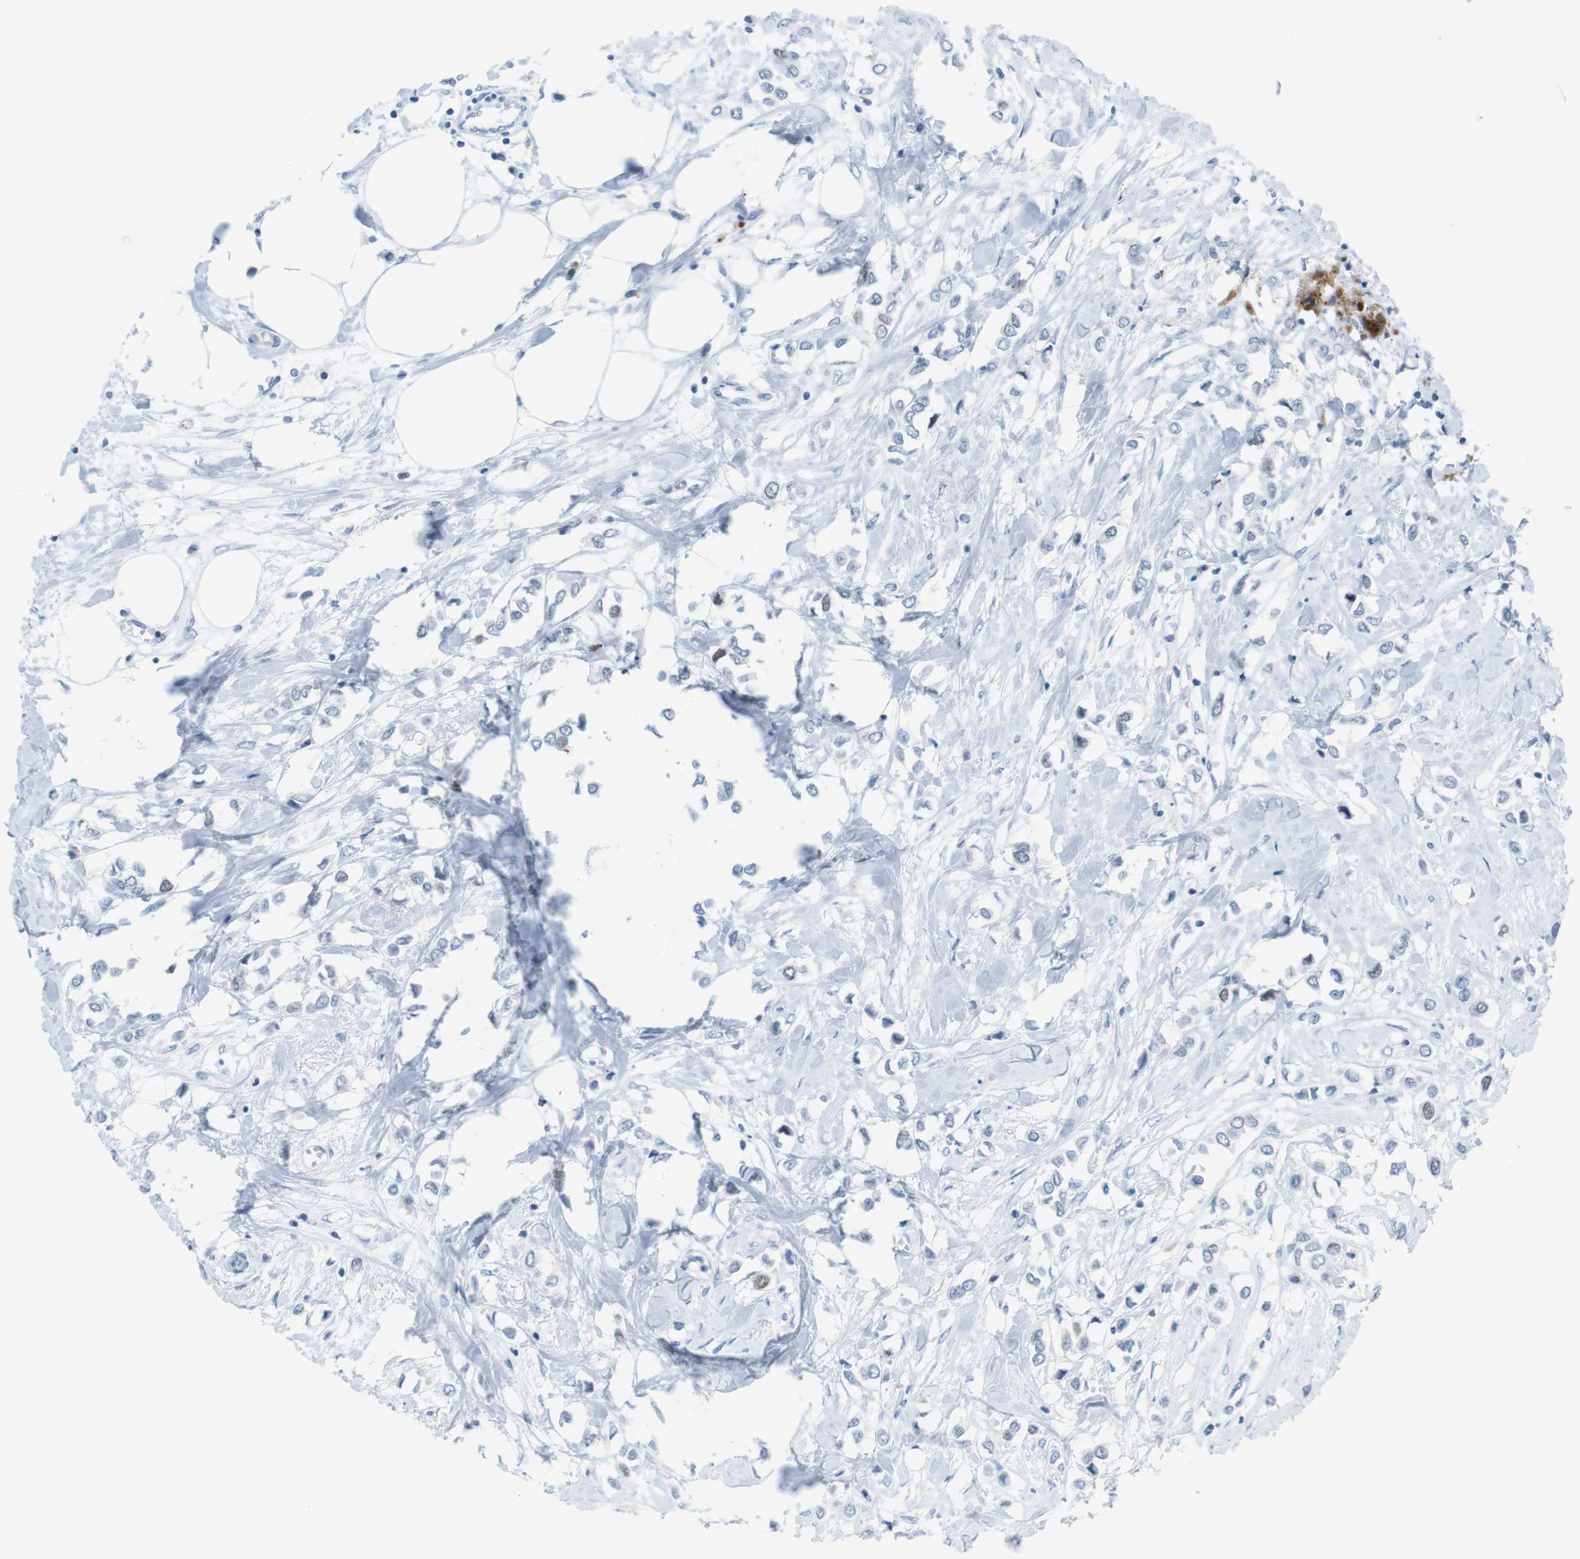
{"staining": {"intensity": "negative", "quantity": "none", "location": "none"}, "tissue": "breast cancer", "cell_type": "Tumor cells", "image_type": "cancer", "snomed": [{"axis": "morphology", "description": "Lobular carcinoma"}, {"axis": "topography", "description": "Breast"}], "caption": "The image demonstrates no staining of tumor cells in breast lobular carcinoma. (DAB (3,3'-diaminobenzidine) IHC with hematoxylin counter stain).", "gene": "CHAF1A", "patient": {"sex": "female", "age": 51}}